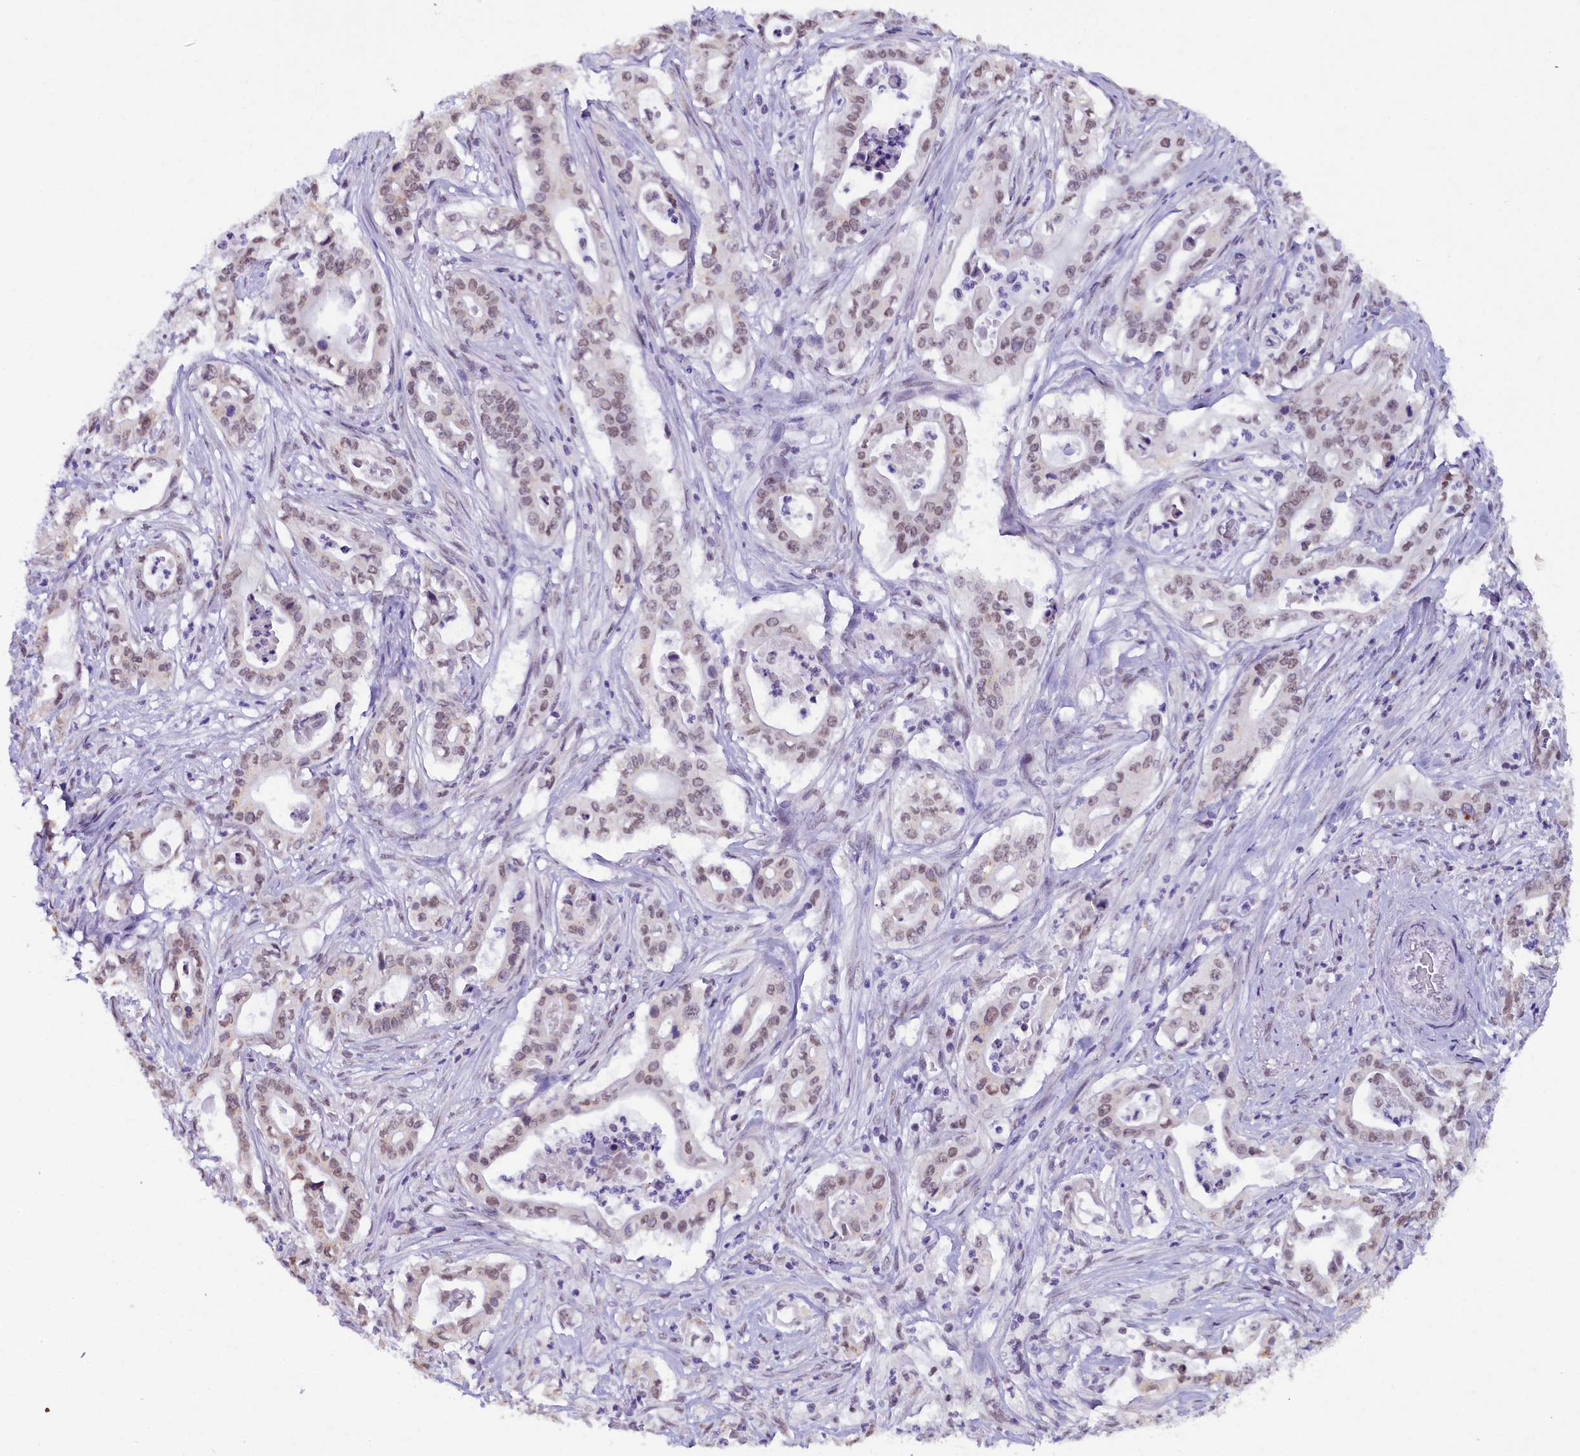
{"staining": {"intensity": "weak", "quantity": ">75%", "location": "nuclear"}, "tissue": "pancreatic cancer", "cell_type": "Tumor cells", "image_type": "cancer", "snomed": [{"axis": "morphology", "description": "Adenocarcinoma, NOS"}, {"axis": "topography", "description": "Pancreas"}], "caption": "This micrograph shows pancreatic cancer stained with immunohistochemistry (IHC) to label a protein in brown. The nuclear of tumor cells show weak positivity for the protein. Nuclei are counter-stained blue.", "gene": "NCBP1", "patient": {"sex": "female", "age": 77}}